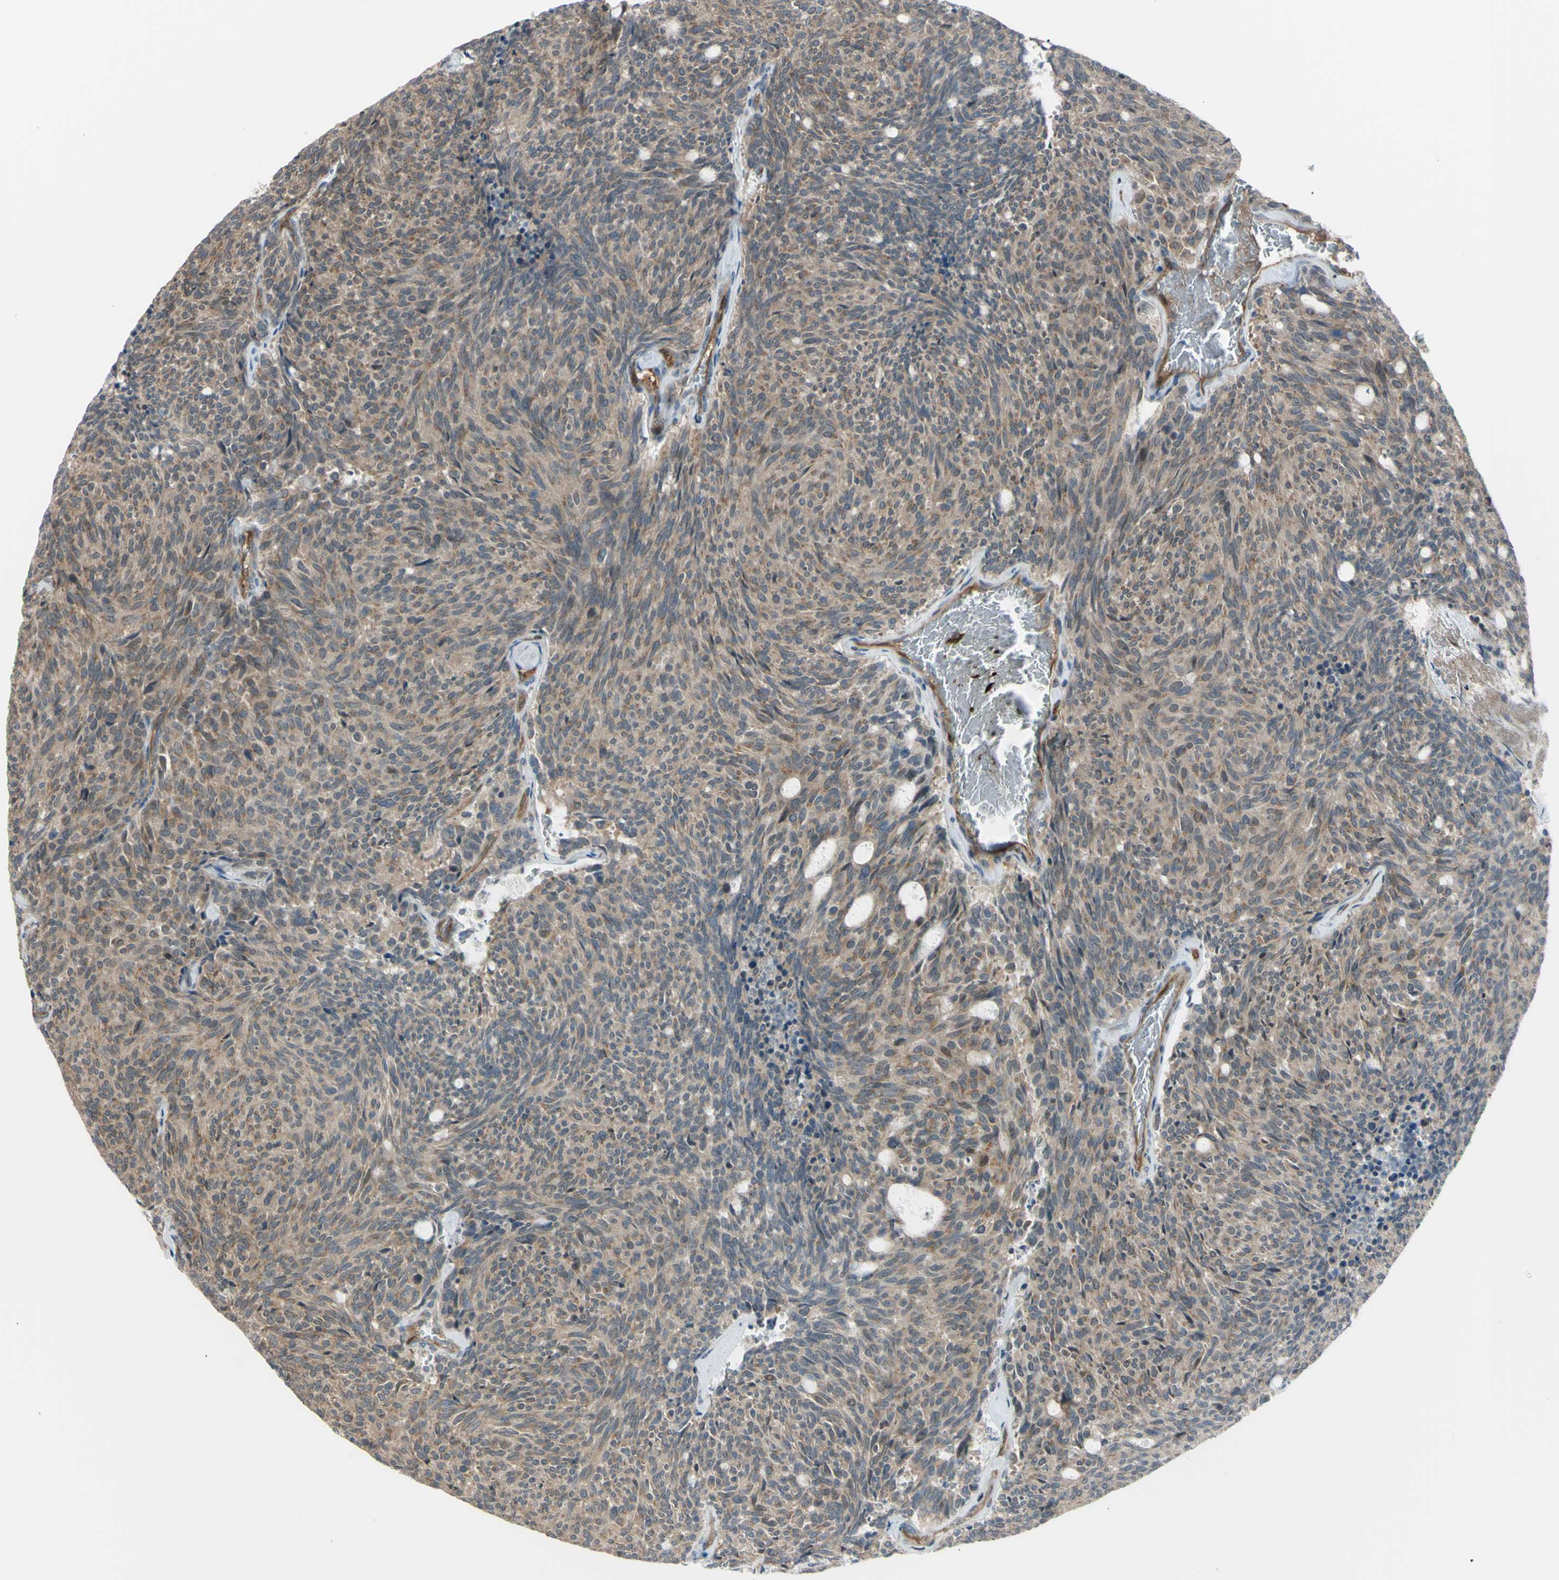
{"staining": {"intensity": "weak", "quantity": "25%-75%", "location": "cytoplasmic/membranous,nuclear"}, "tissue": "carcinoid", "cell_type": "Tumor cells", "image_type": "cancer", "snomed": [{"axis": "morphology", "description": "Carcinoid, malignant, NOS"}, {"axis": "topography", "description": "Pancreas"}], "caption": "Immunohistochemical staining of human carcinoid (malignant) shows weak cytoplasmic/membranous and nuclear protein staining in approximately 25%-75% of tumor cells. (IHC, brightfield microscopy, high magnification).", "gene": "FLII", "patient": {"sex": "female", "age": 54}}